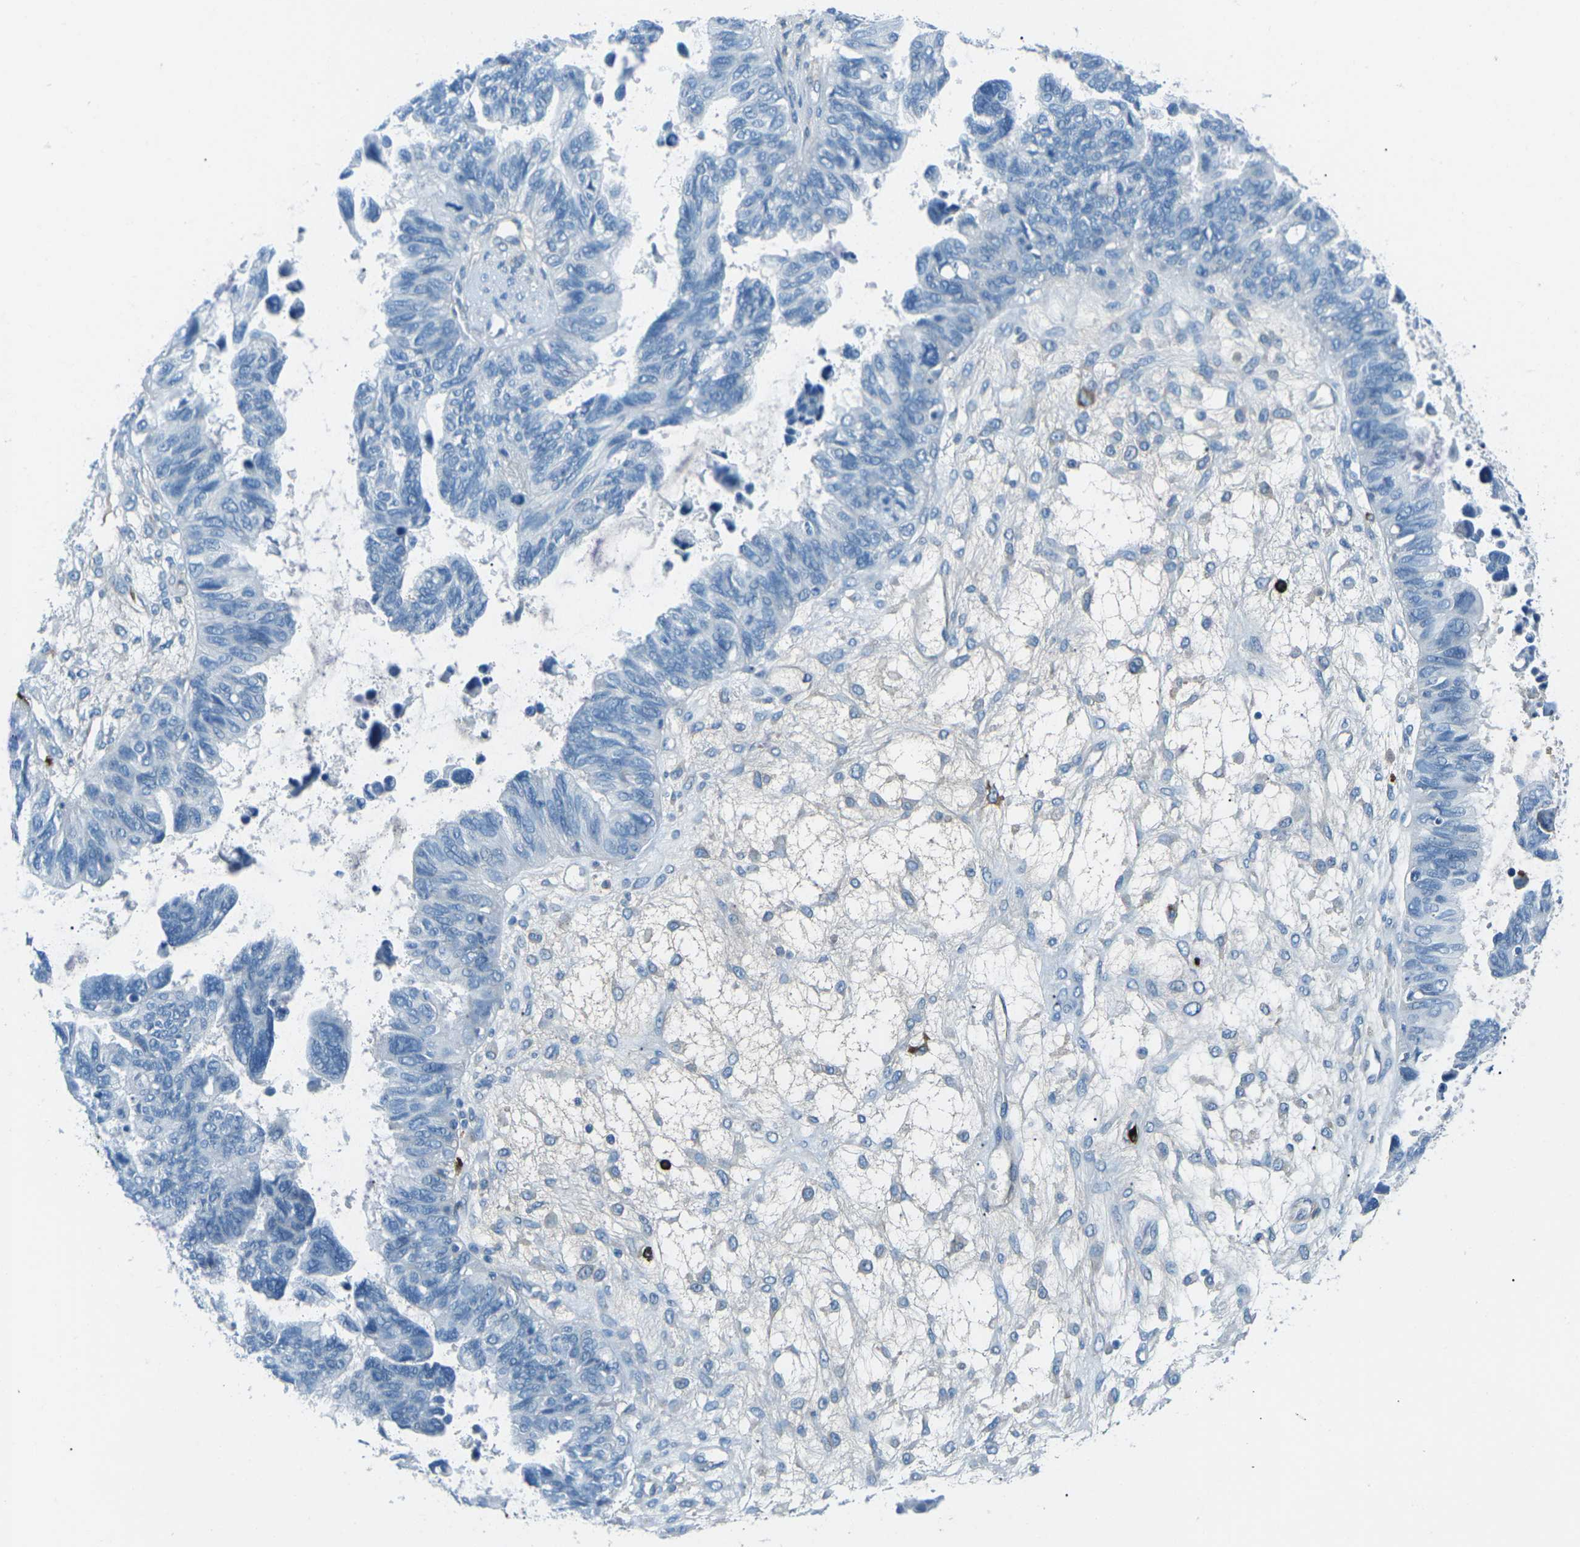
{"staining": {"intensity": "negative", "quantity": "none", "location": "none"}, "tissue": "ovarian cancer", "cell_type": "Tumor cells", "image_type": "cancer", "snomed": [{"axis": "morphology", "description": "Cystadenocarcinoma, serous, NOS"}, {"axis": "topography", "description": "Ovary"}], "caption": "Tumor cells show no significant staining in ovarian cancer (serous cystadenocarcinoma).", "gene": "FCN1", "patient": {"sex": "female", "age": 79}}